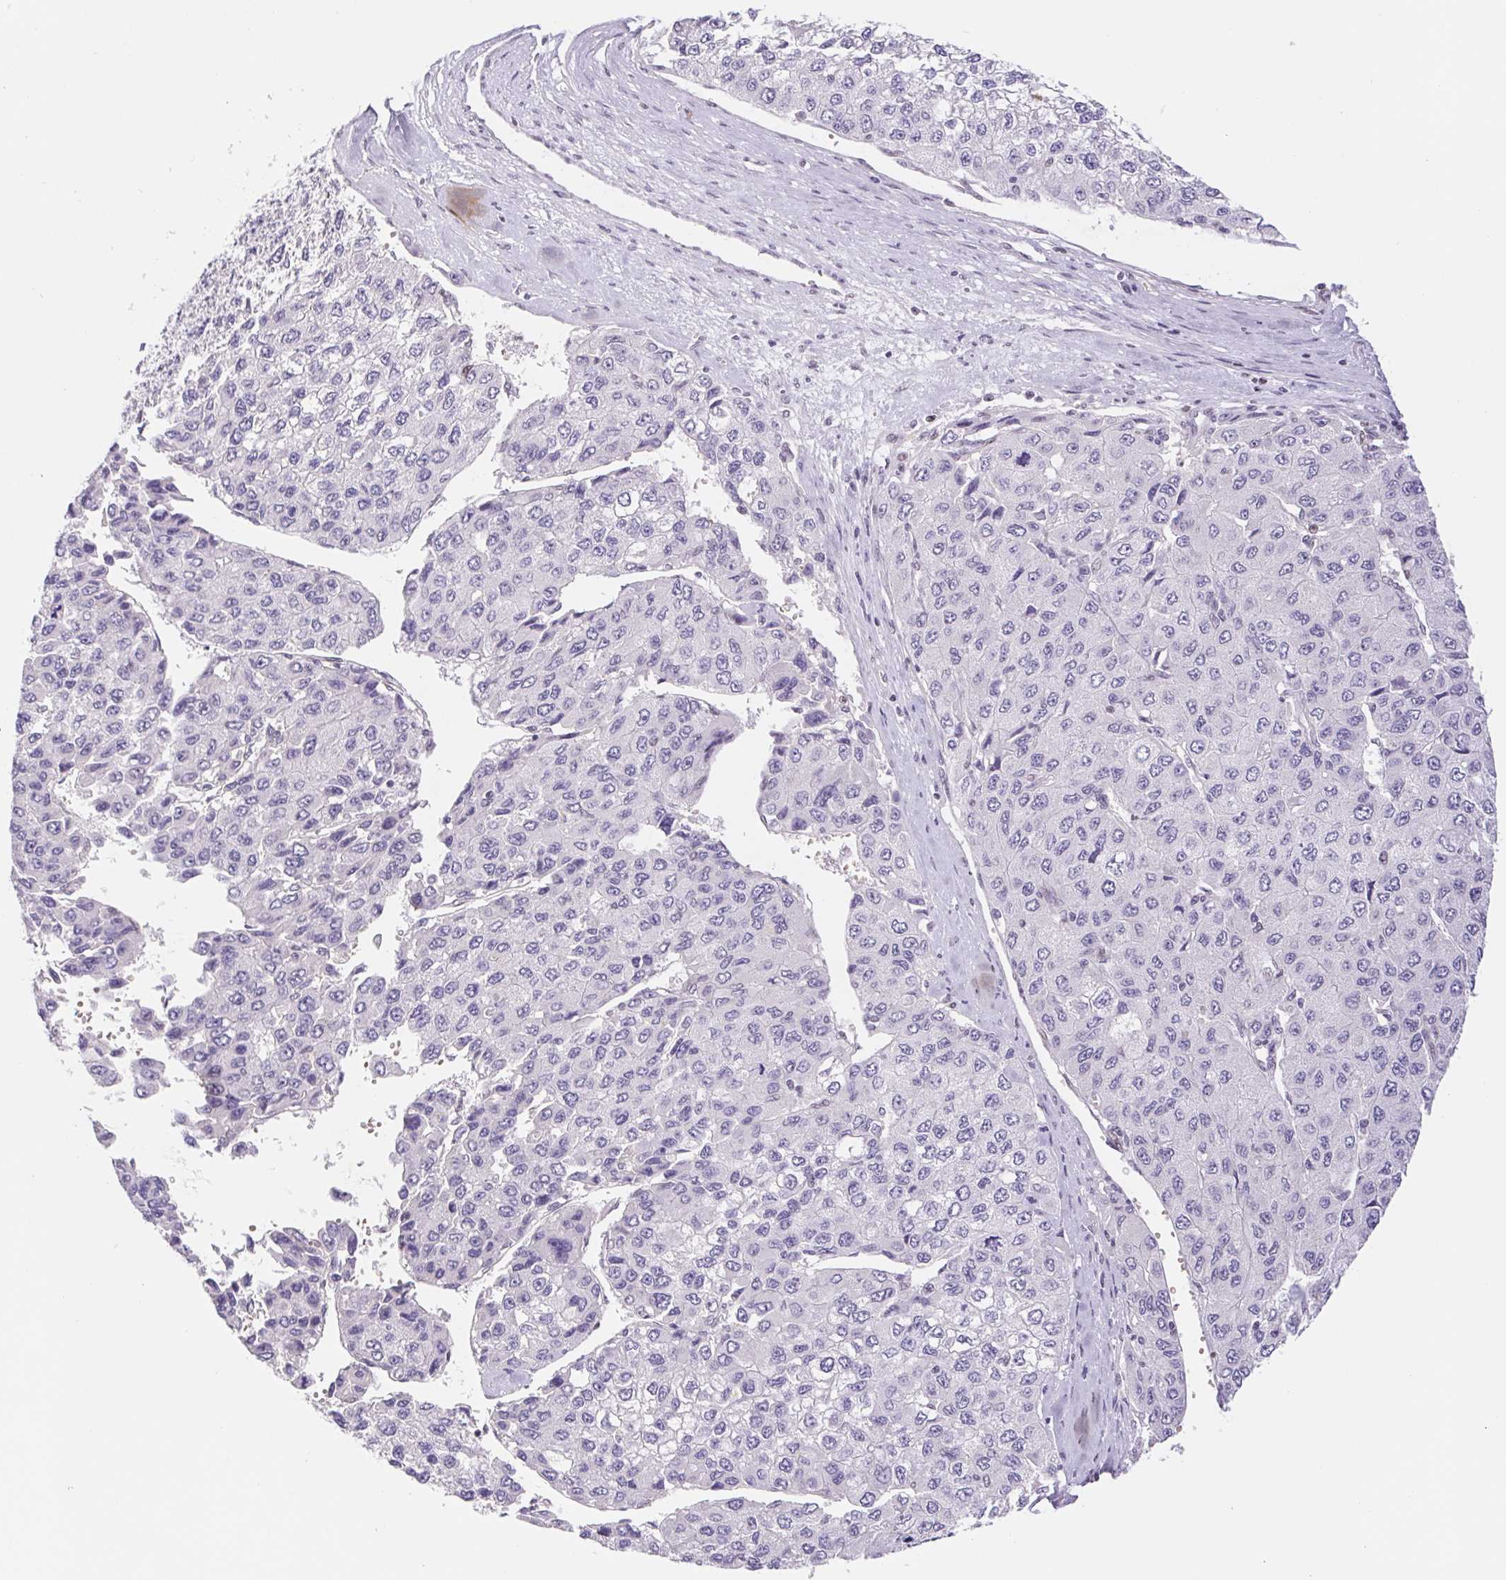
{"staining": {"intensity": "negative", "quantity": "none", "location": "none"}, "tissue": "liver cancer", "cell_type": "Tumor cells", "image_type": "cancer", "snomed": [{"axis": "morphology", "description": "Carcinoma, Hepatocellular, NOS"}, {"axis": "topography", "description": "Liver"}], "caption": "High magnification brightfield microscopy of hepatocellular carcinoma (liver) stained with DAB (3,3'-diaminobenzidine) (brown) and counterstained with hematoxylin (blue): tumor cells show no significant positivity.", "gene": "TRERF1", "patient": {"sex": "female", "age": 66}}